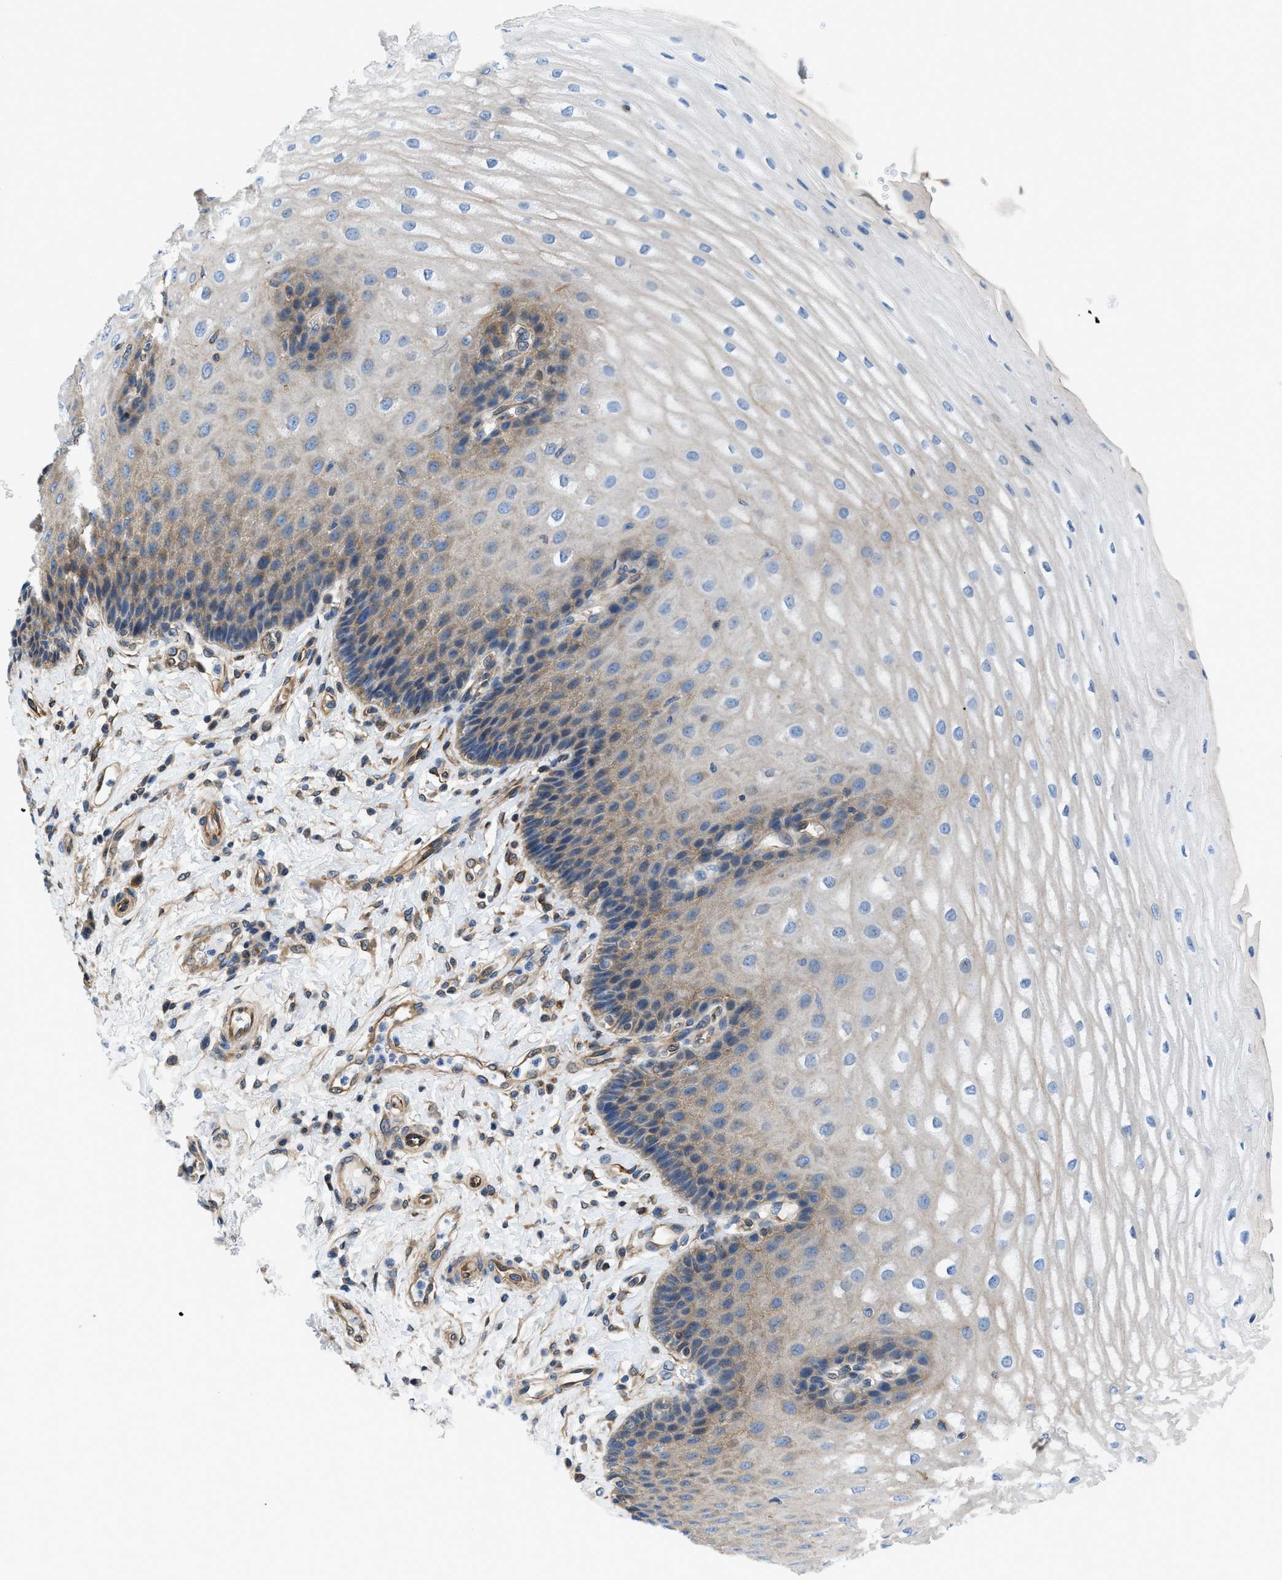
{"staining": {"intensity": "moderate", "quantity": "25%-75%", "location": "cytoplasmic/membranous"}, "tissue": "esophagus", "cell_type": "Squamous epithelial cells", "image_type": "normal", "snomed": [{"axis": "morphology", "description": "Normal tissue, NOS"}, {"axis": "topography", "description": "Esophagus"}], "caption": "Esophagus stained with DAB IHC shows medium levels of moderate cytoplasmic/membranous positivity in approximately 25%-75% of squamous epithelial cells. (Brightfield microscopy of DAB IHC at high magnification).", "gene": "DMAC1", "patient": {"sex": "male", "age": 54}}